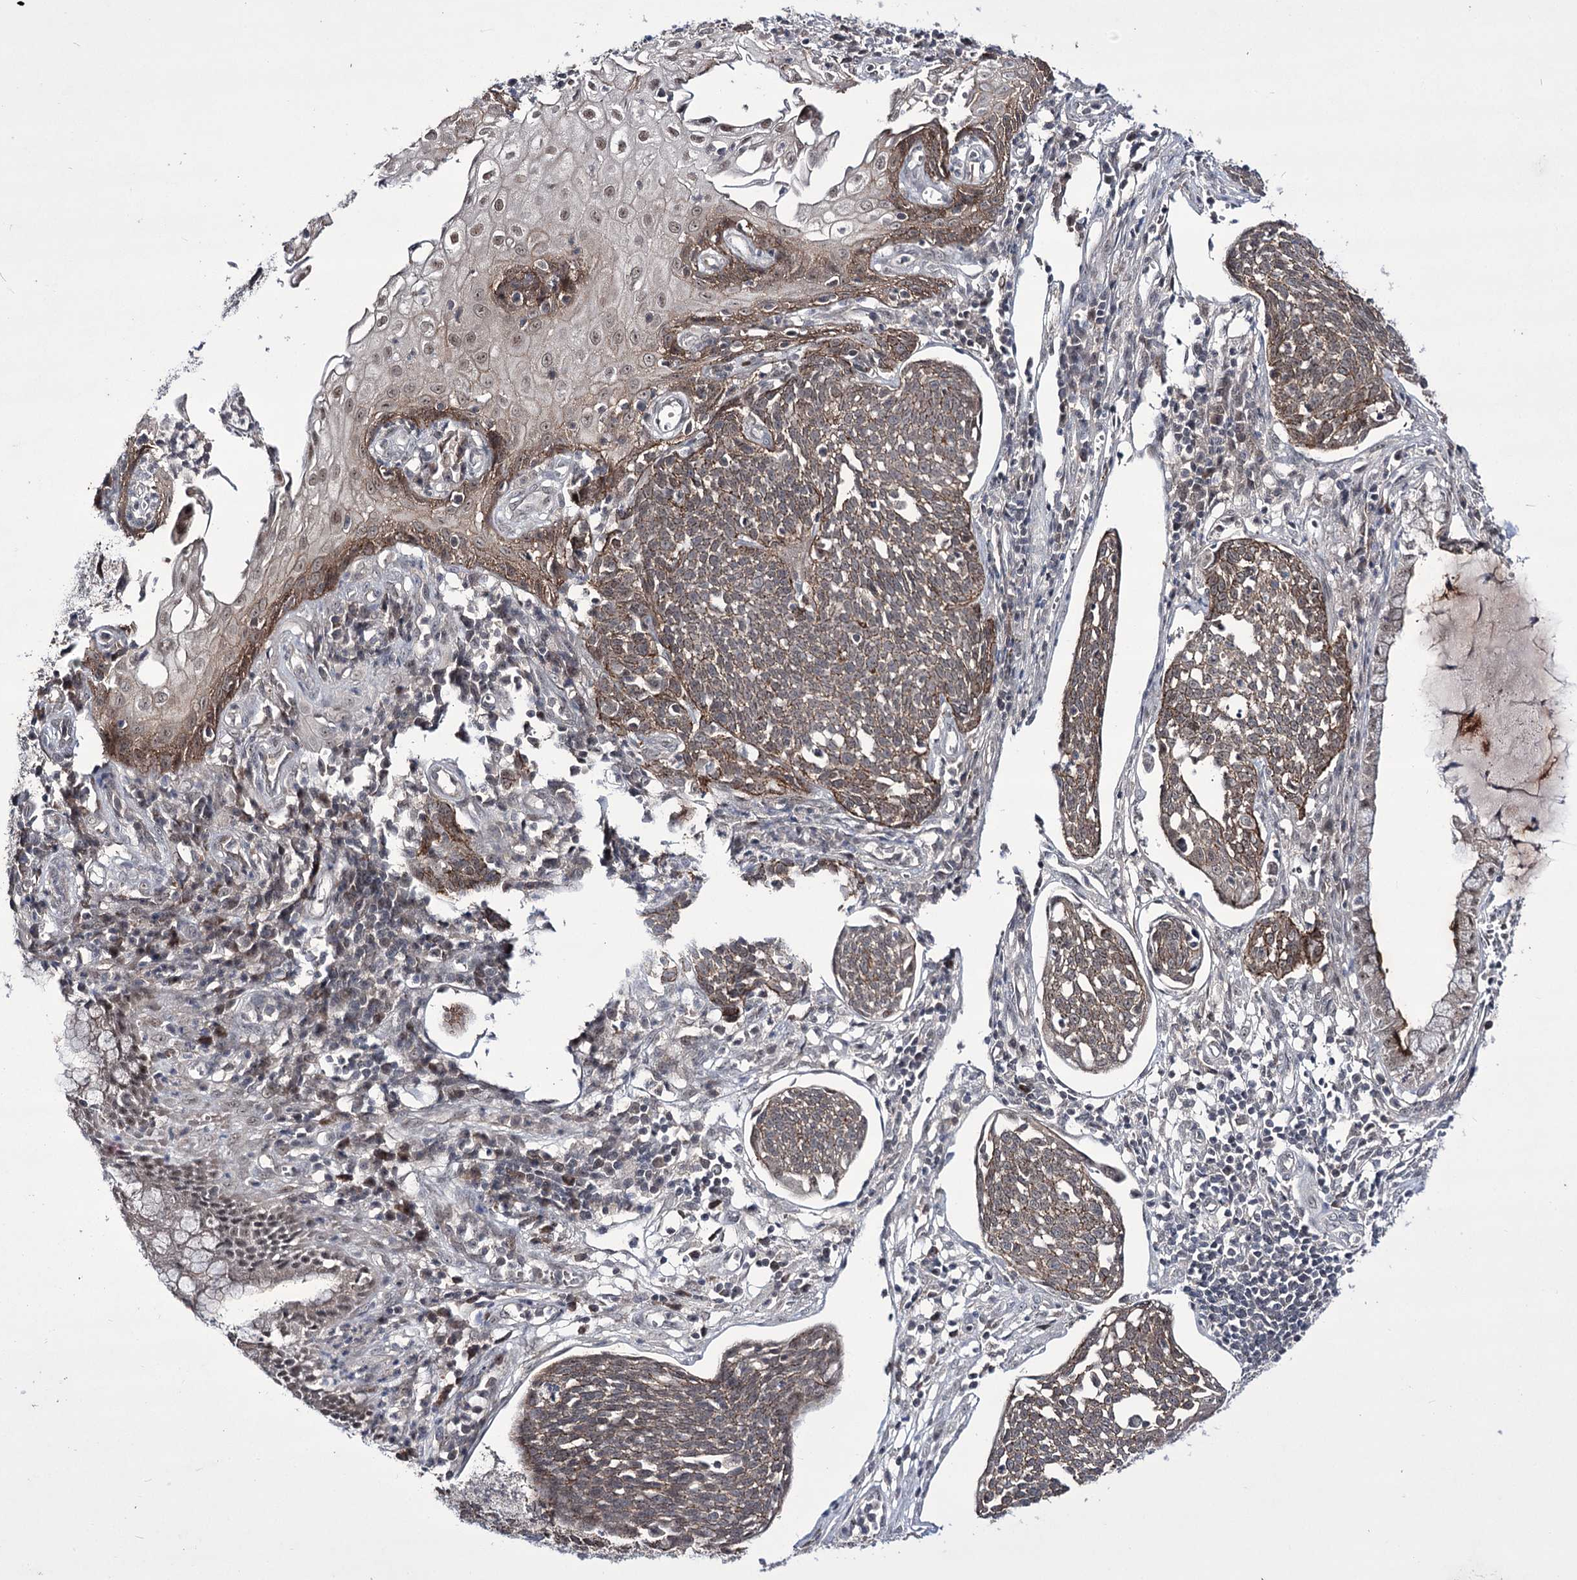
{"staining": {"intensity": "weak", "quantity": ">75%", "location": "cytoplasmic/membranous"}, "tissue": "cervical cancer", "cell_type": "Tumor cells", "image_type": "cancer", "snomed": [{"axis": "morphology", "description": "Squamous cell carcinoma, NOS"}, {"axis": "topography", "description": "Cervix"}], "caption": "DAB (3,3'-diaminobenzidine) immunohistochemical staining of human cervical cancer shows weak cytoplasmic/membranous protein expression in about >75% of tumor cells.", "gene": "HOXC11", "patient": {"sex": "female", "age": 34}}